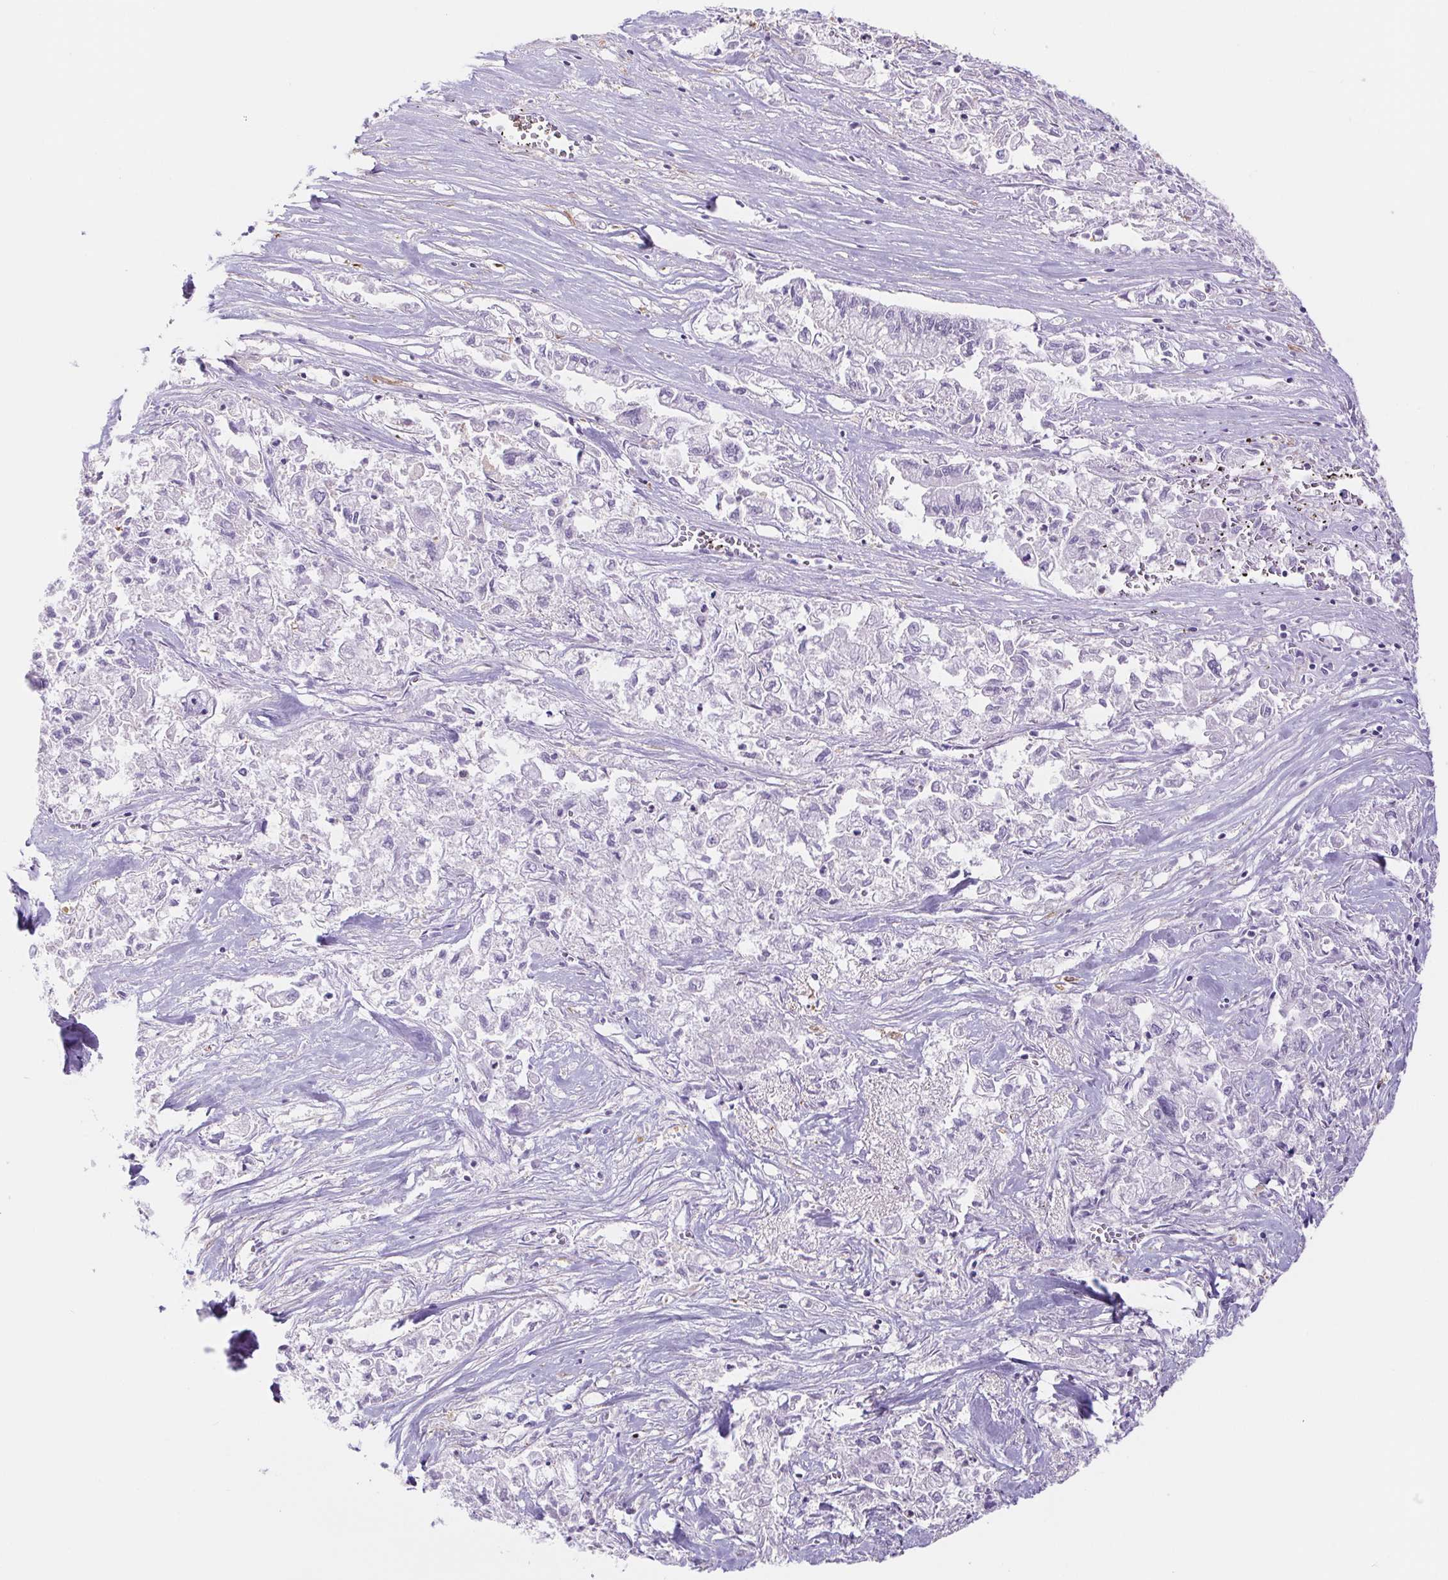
{"staining": {"intensity": "negative", "quantity": "none", "location": "none"}, "tissue": "pancreatic cancer", "cell_type": "Tumor cells", "image_type": "cancer", "snomed": [{"axis": "morphology", "description": "Adenocarcinoma, NOS"}, {"axis": "topography", "description": "Pancreas"}], "caption": "Adenocarcinoma (pancreatic) was stained to show a protein in brown. There is no significant staining in tumor cells.", "gene": "DYNC2LI1", "patient": {"sex": "male", "age": 72}}